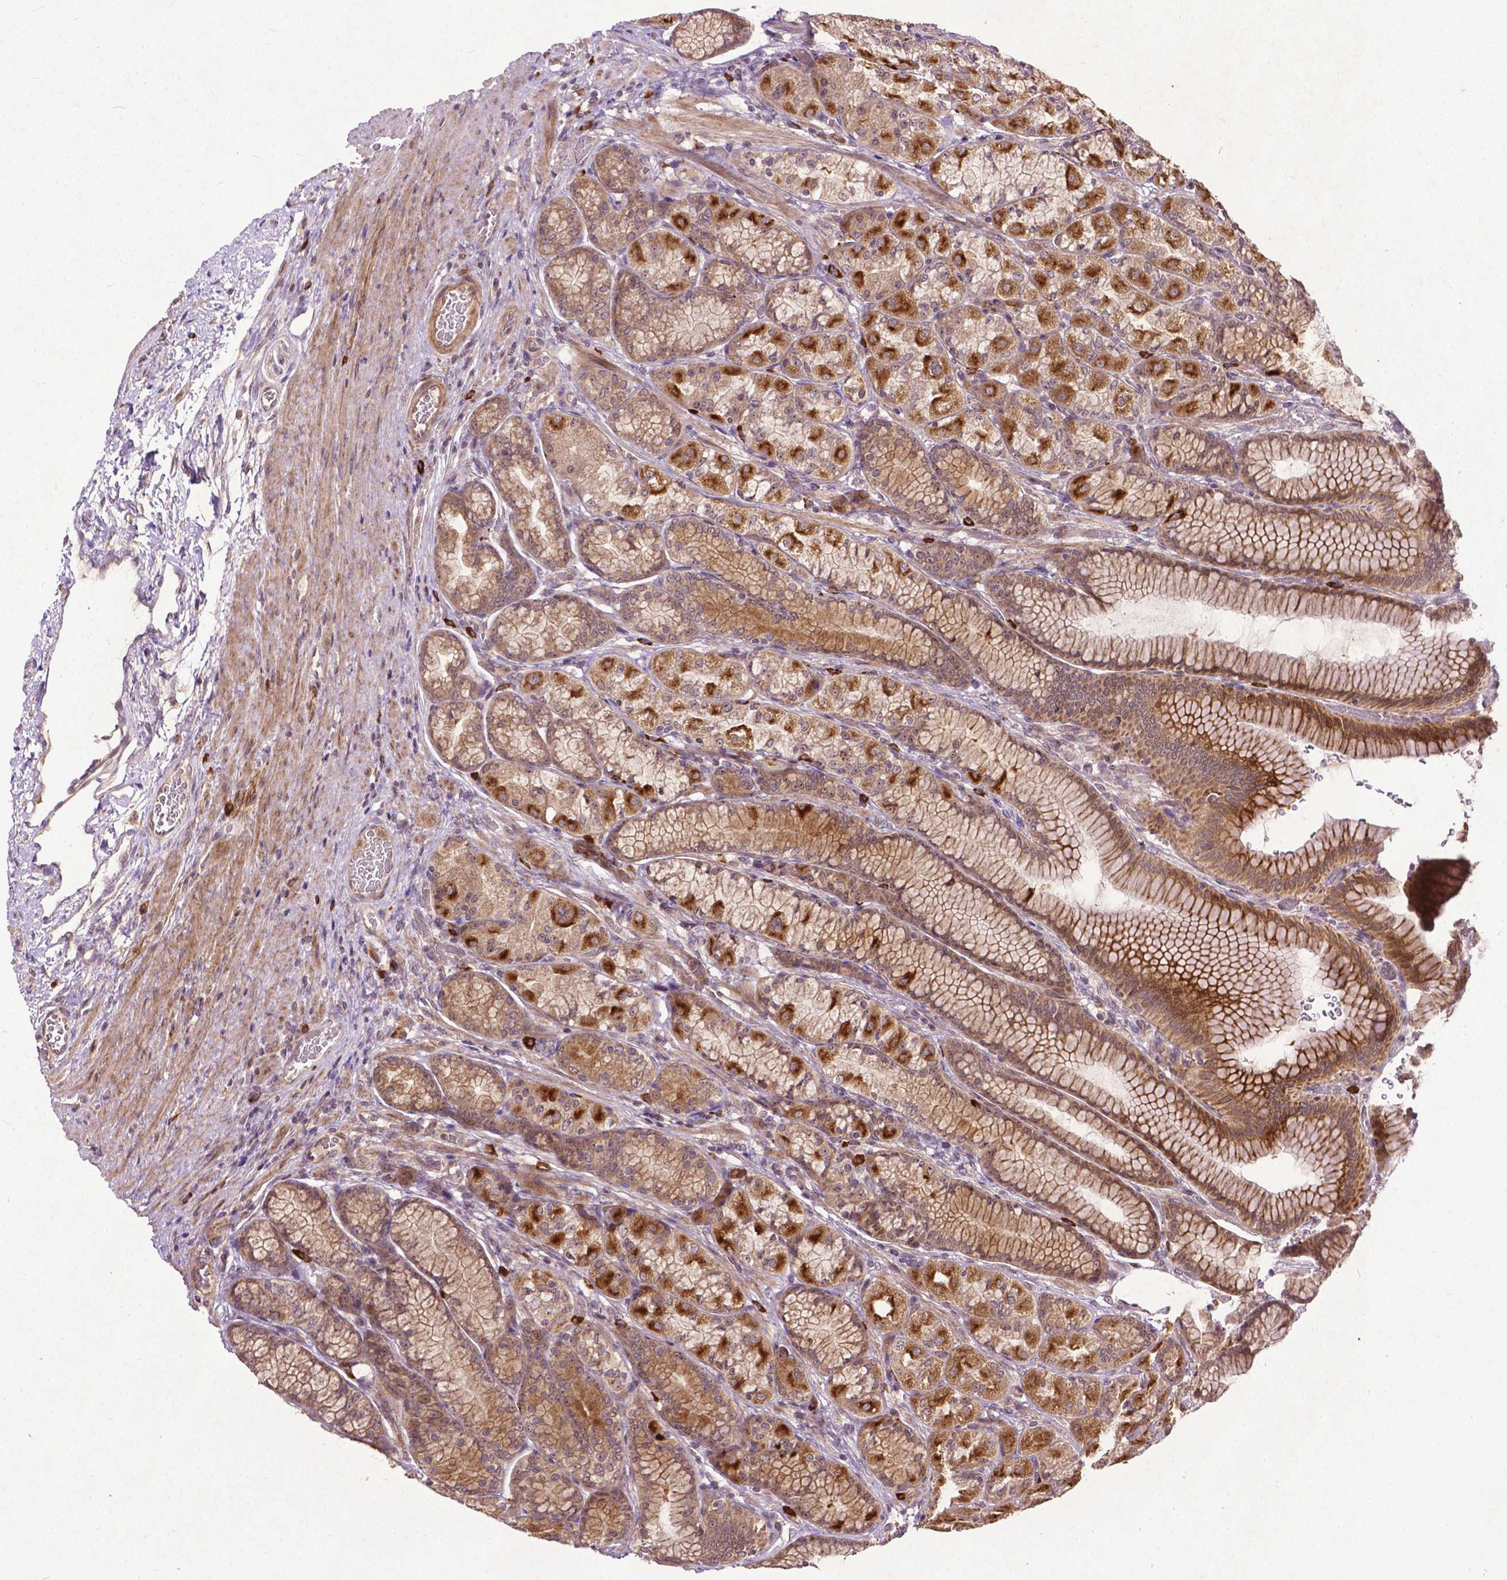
{"staining": {"intensity": "strong", "quantity": "25%-75%", "location": "cytoplasmic/membranous"}, "tissue": "stomach", "cell_type": "Glandular cells", "image_type": "normal", "snomed": [{"axis": "morphology", "description": "Normal tissue, NOS"}, {"axis": "morphology", "description": "Adenocarcinoma, NOS"}, {"axis": "morphology", "description": "Adenocarcinoma, High grade"}, {"axis": "topography", "description": "Stomach, upper"}, {"axis": "topography", "description": "Stomach"}], "caption": "Strong cytoplasmic/membranous protein staining is appreciated in about 25%-75% of glandular cells in stomach. The staining was performed using DAB to visualize the protein expression in brown, while the nuclei were stained in blue with hematoxylin (Magnification: 20x).", "gene": "PARP3", "patient": {"sex": "female", "age": 65}}